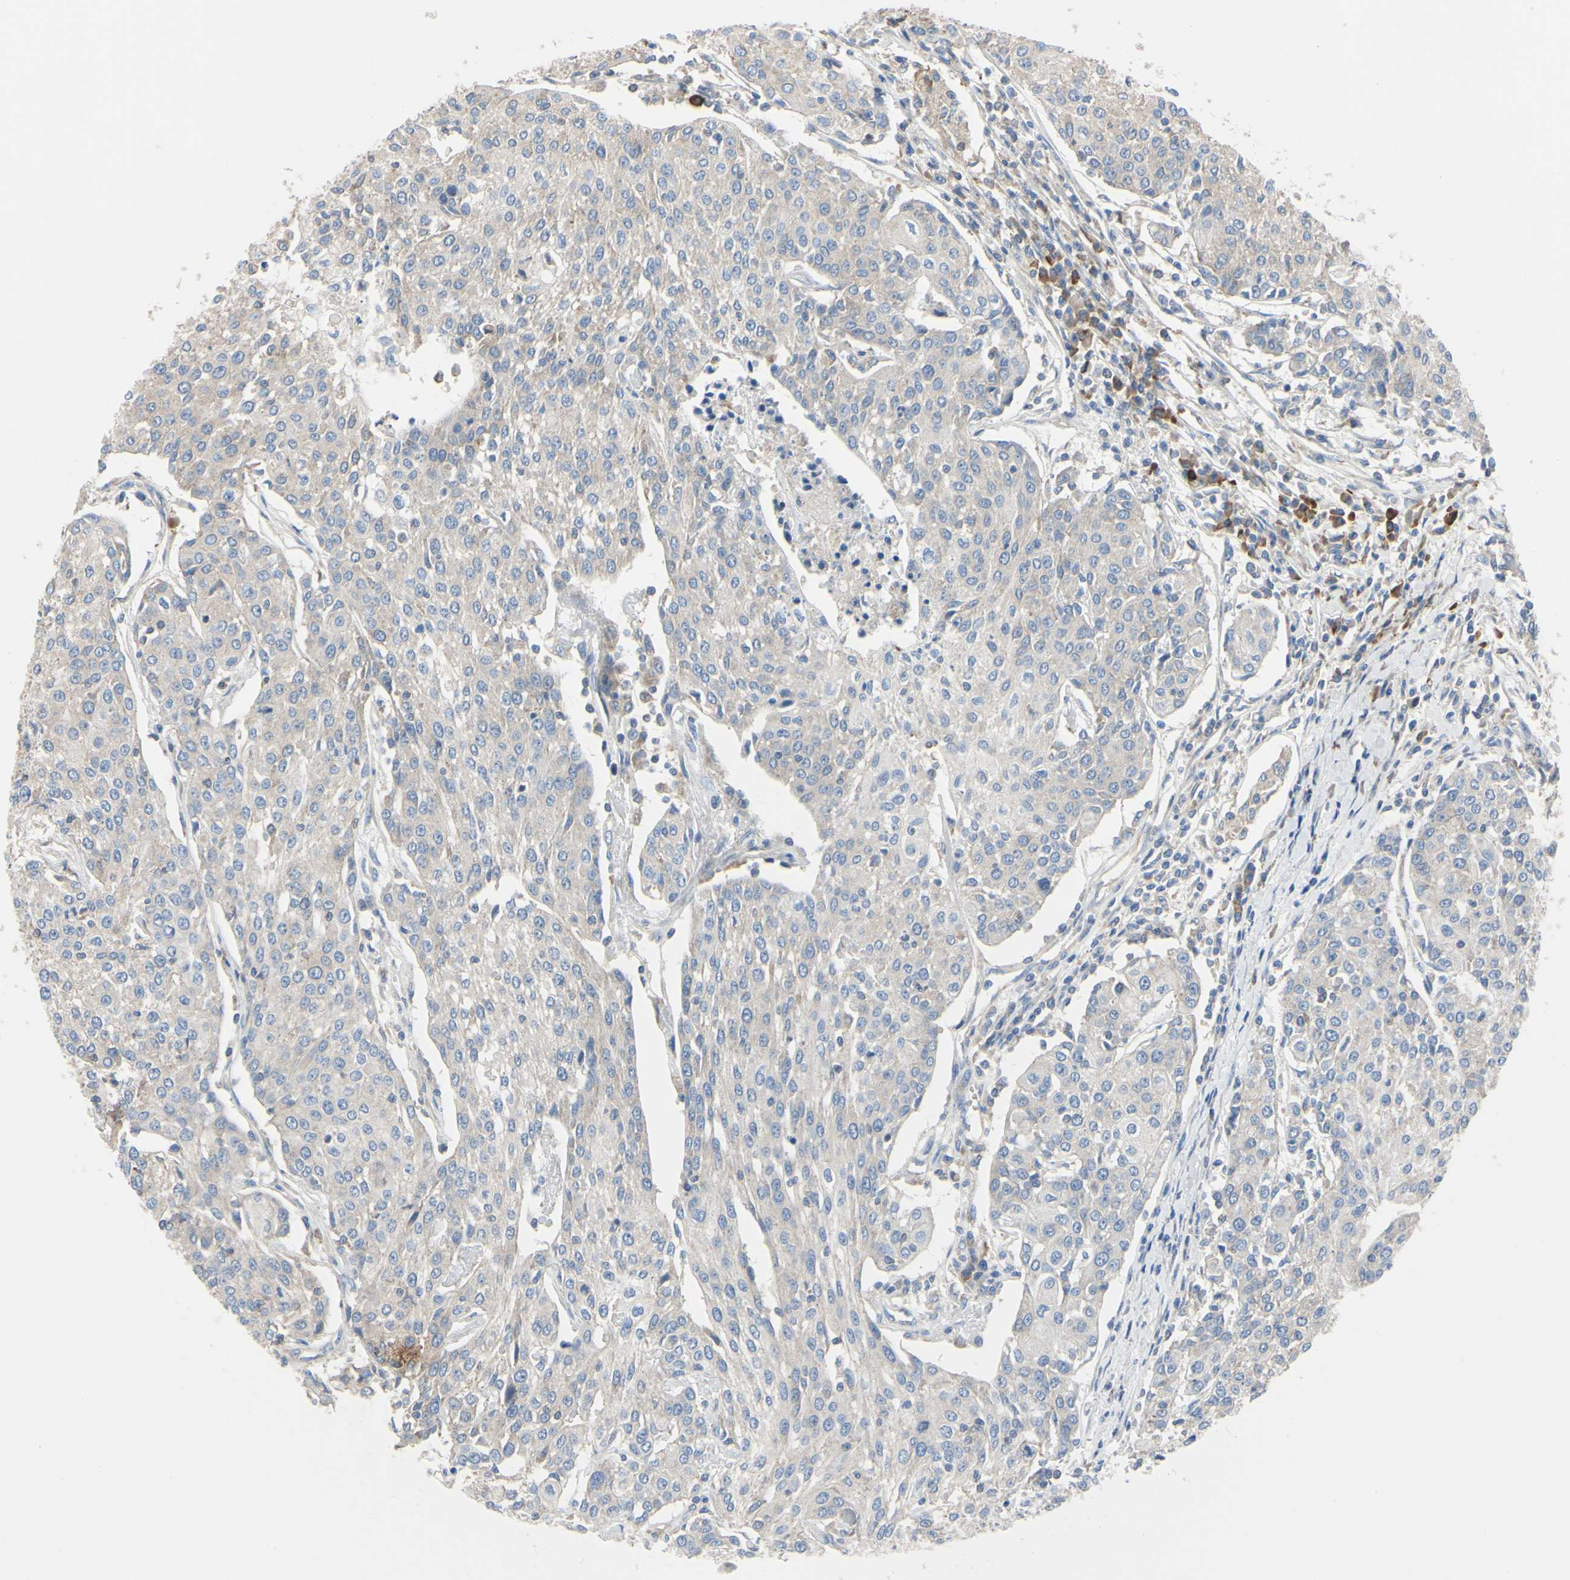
{"staining": {"intensity": "negative", "quantity": "none", "location": "none"}, "tissue": "urothelial cancer", "cell_type": "Tumor cells", "image_type": "cancer", "snomed": [{"axis": "morphology", "description": "Urothelial carcinoma, High grade"}, {"axis": "topography", "description": "Urinary bladder"}], "caption": "Tumor cells are negative for brown protein staining in urothelial carcinoma (high-grade). The staining was performed using DAB (3,3'-diaminobenzidine) to visualize the protein expression in brown, while the nuclei were stained in blue with hematoxylin (Magnification: 20x).", "gene": "BECN1", "patient": {"sex": "female", "age": 85}}